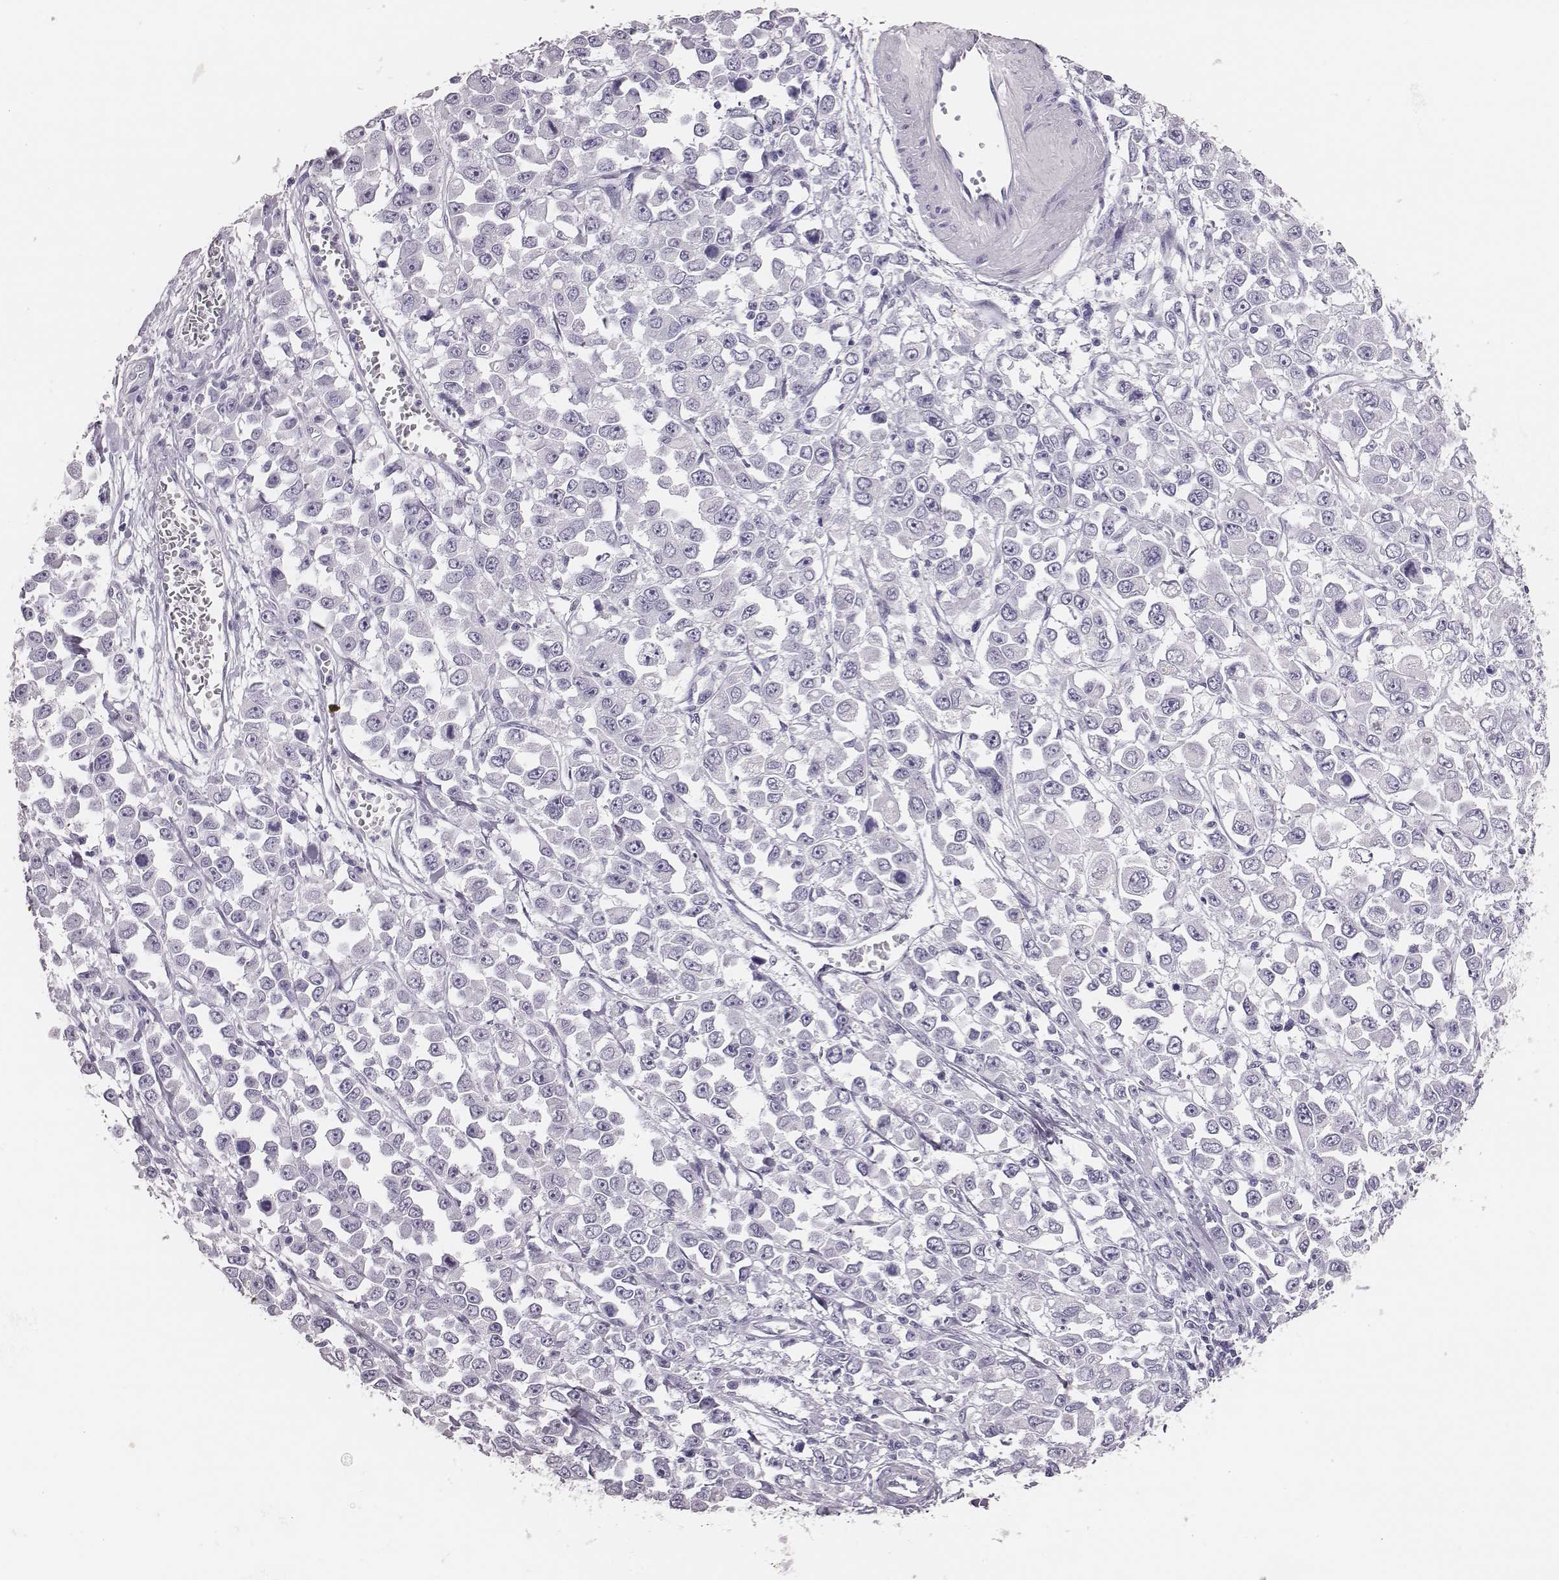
{"staining": {"intensity": "negative", "quantity": "none", "location": "none"}, "tissue": "stomach cancer", "cell_type": "Tumor cells", "image_type": "cancer", "snomed": [{"axis": "morphology", "description": "Adenocarcinoma, NOS"}, {"axis": "topography", "description": "Stomach, upper"}], "caption": "Stomach cancer was stained to show a protein in brown. There is no significant positivity in tumor cells. Brightfield microscopy of IHC stained with DAB (3,3'-diaminobenzidine) (brown) and hematoxylin (blue), captured at high magnification.", "gene": "H1-6", "patient": {"sex": "male", "age": 70}}